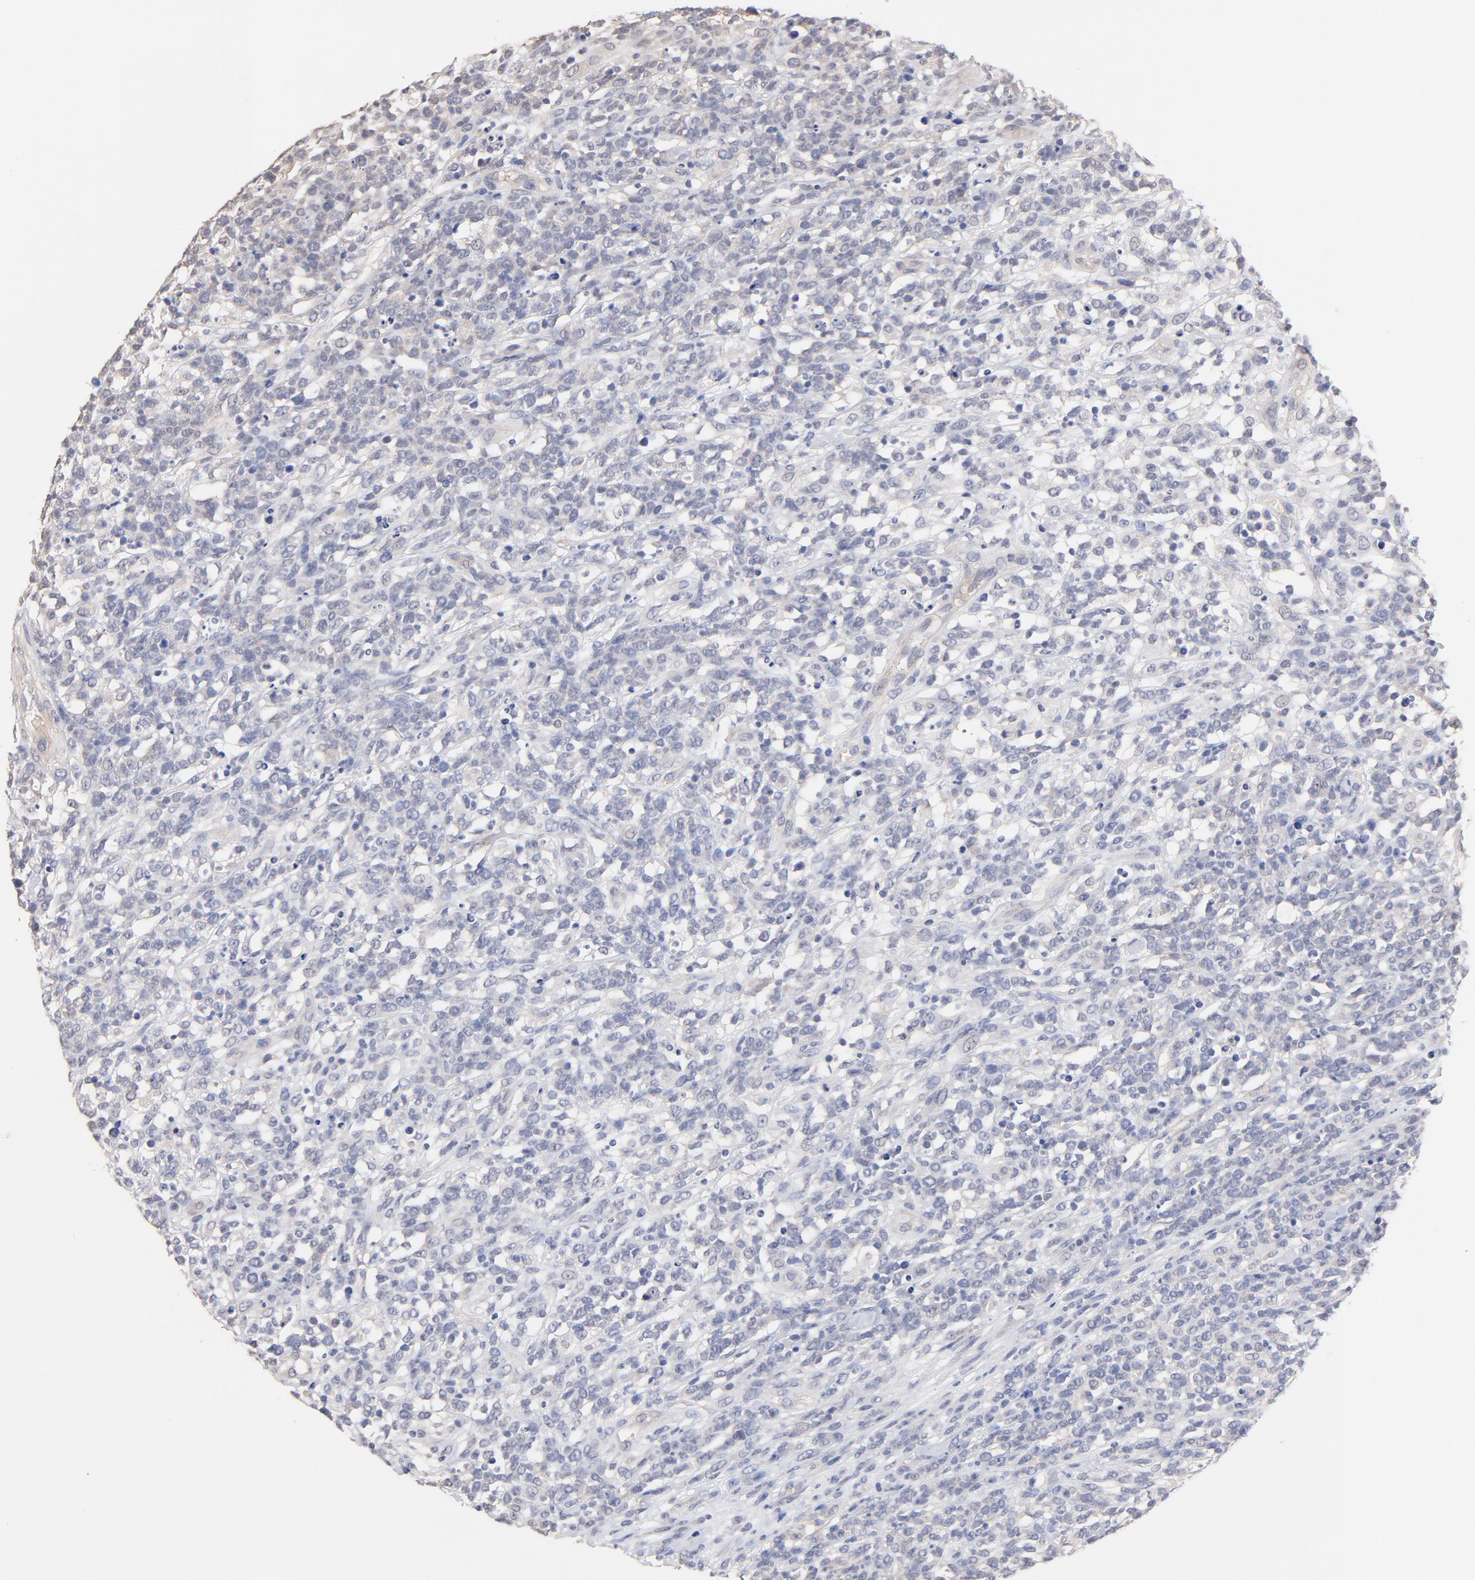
{"staining": {"intensity": "negative", "quantity": "none", "location": "none"}, "tissue": "lymphoma", "cell_type": "Tumor cells", "image_type": "cancer", "snomed": [{"axis": "morphology", "description": "Malignant lymphoma, non-Hodgkin's type, High grade"}, {"axis": "topography", "description": "Lymph node"}], "caption": "This is an immunohistochemistry (IHC) image of high-grade malignant lymphoma, non-Hodgkin's type. There is no staining in tumor cells.", "gene": "RIBC2", "patient": {"sex": "female", "age": 73}}